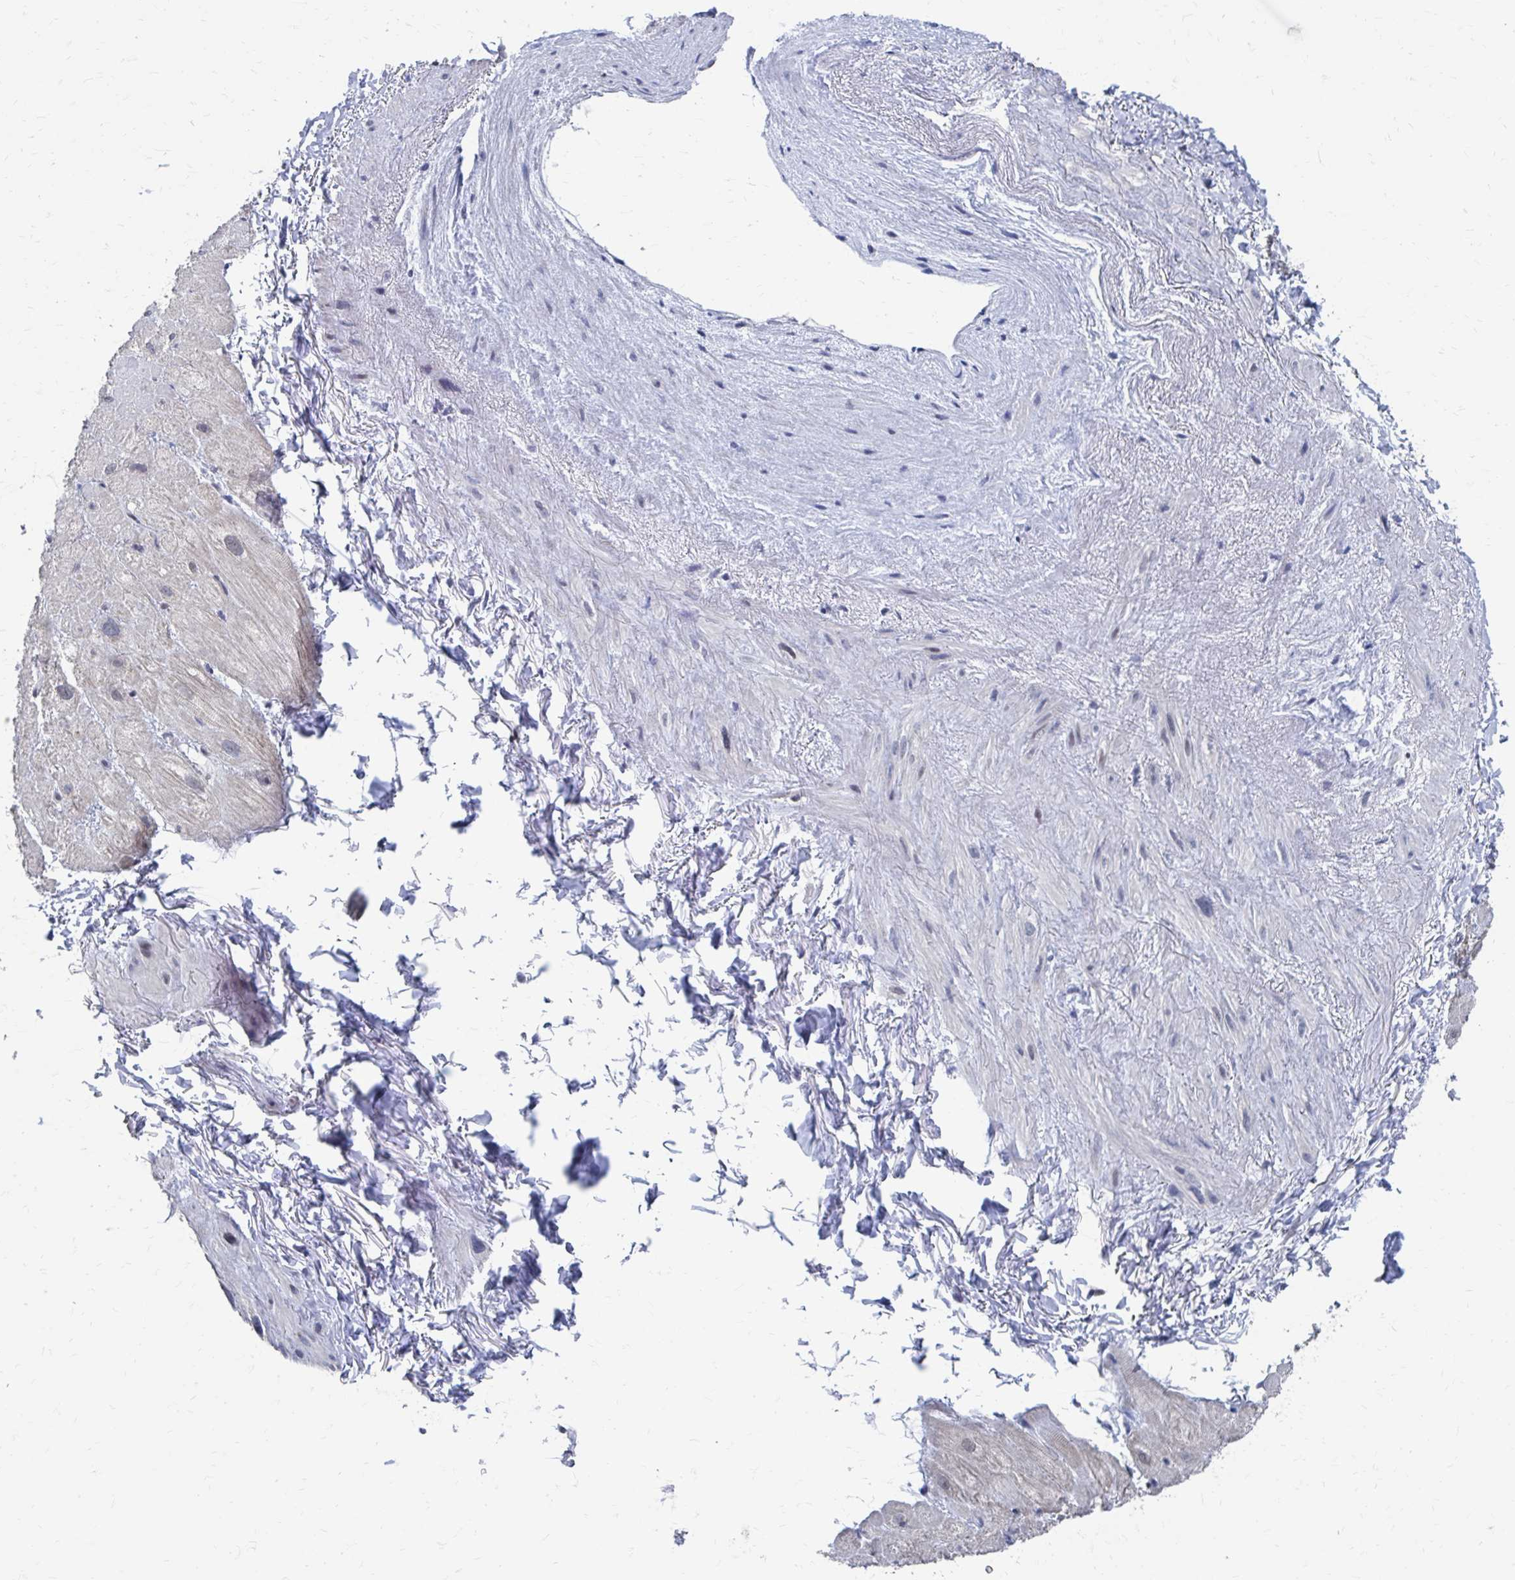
{"staining": {"intensity": "negative", "quantity": "none", "location": "none"}, "tissue": "heart muscle", "cell_type": "Cardiomyocytes", "image_type": "normal", "snomed": [{"axis": "morphology", "description": "Normal tissue, NOS"}, {"axis": "topography", "description": "Heart"}], "caption": "IHC of unremarkable heart muscle displays no staining in cardiomyocytes.", "gene": "CDIN1", "patient": {"sex": "male", "age": 62}}